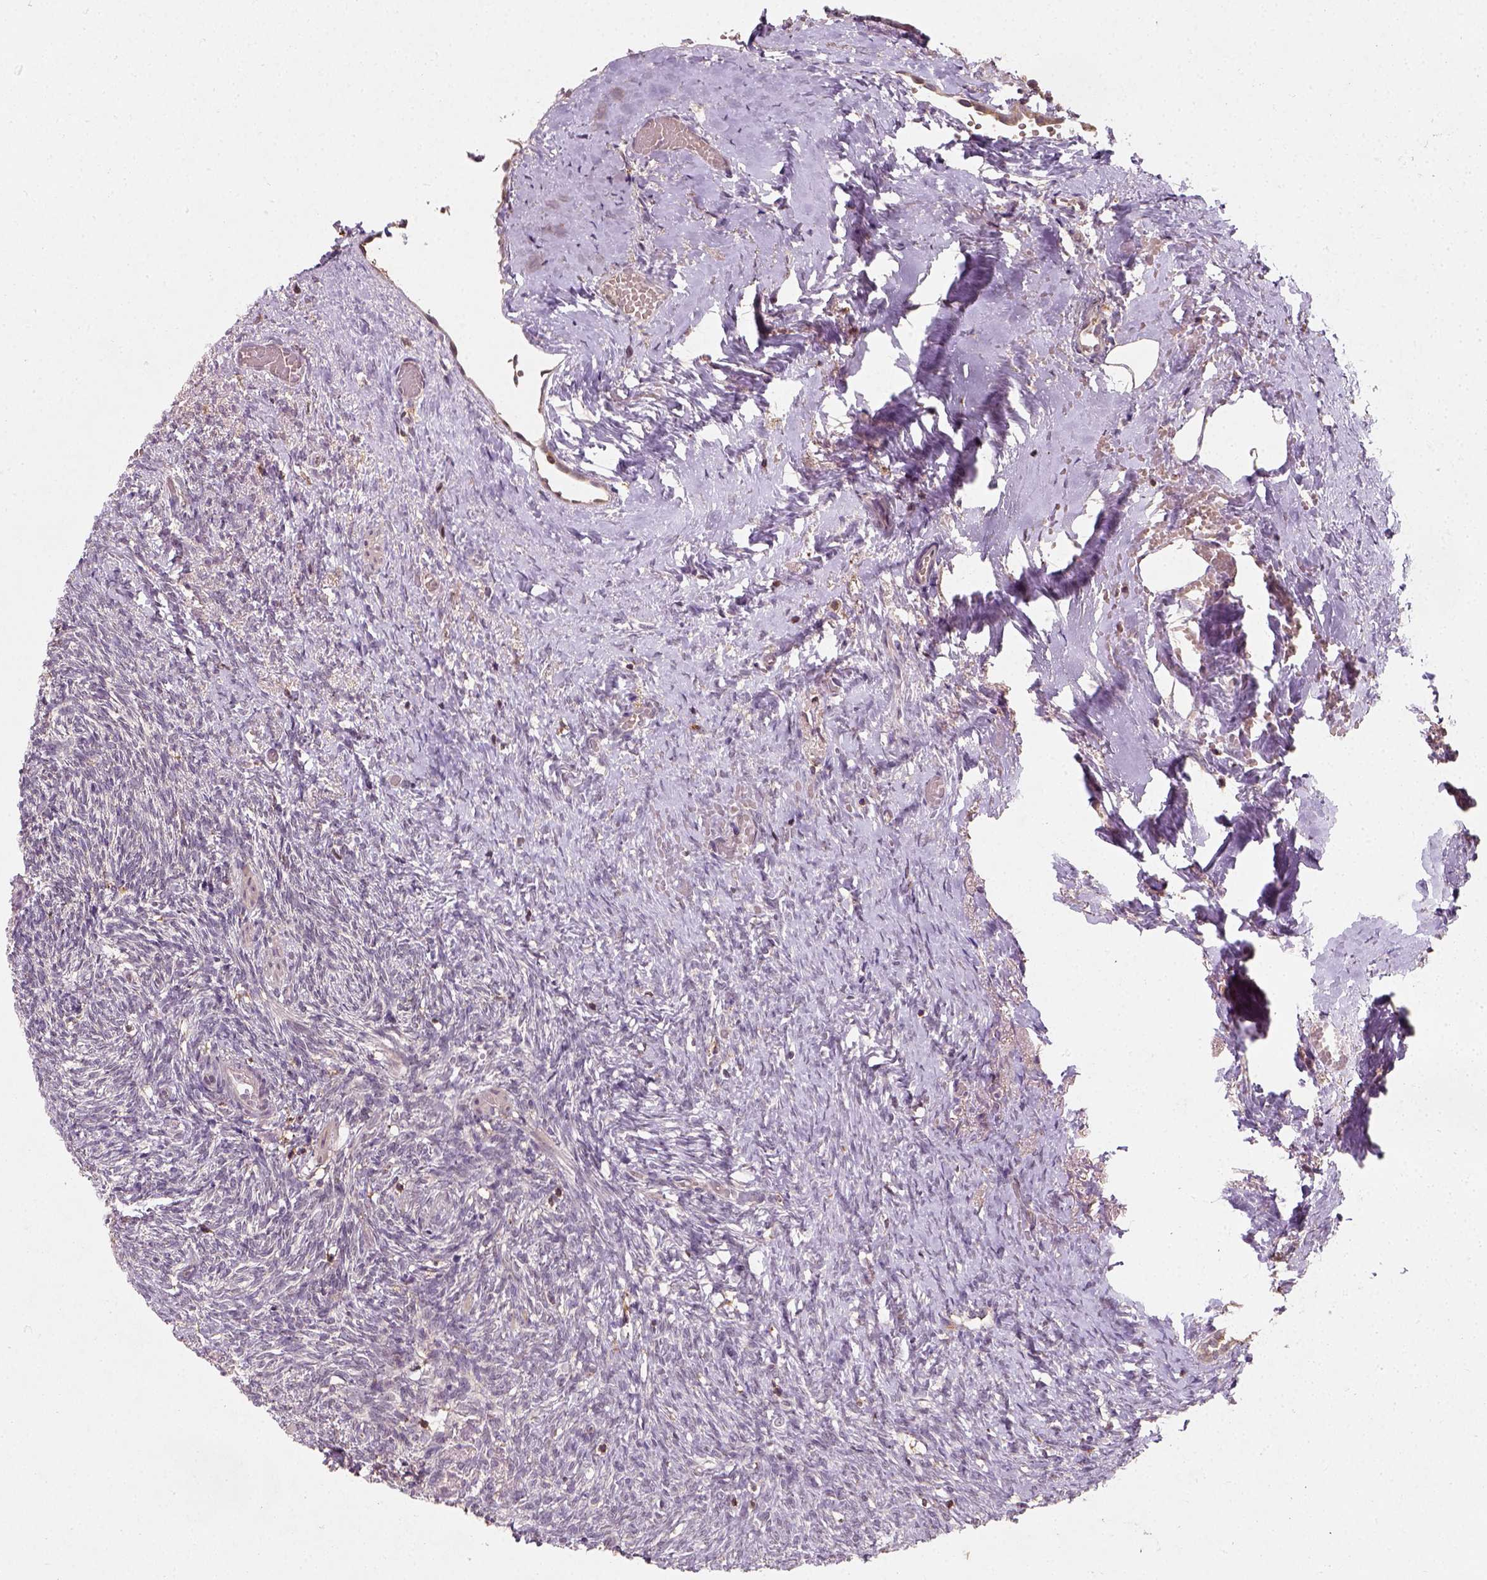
{"staining": {"intensity": "weak", "quantity": ">75%", "location": "cytoplasmic/membranous"}, "tissue": "ovary", "cell_type": "Follicle cells", "image_type": "normal", "snomed": [{"axis": "morphology", "description": "Normal tissue, NOS"}, {"axis": "topography", "description": "Ovary"}], "caption": "Weak cytoplasmic/membranous protein positivity is seen in approximately >75% of follicle cells in ovary. Nuclei are stained in blue.", "gene": "CAMKK1", "patient": {"sex": "female", "age": 46}}